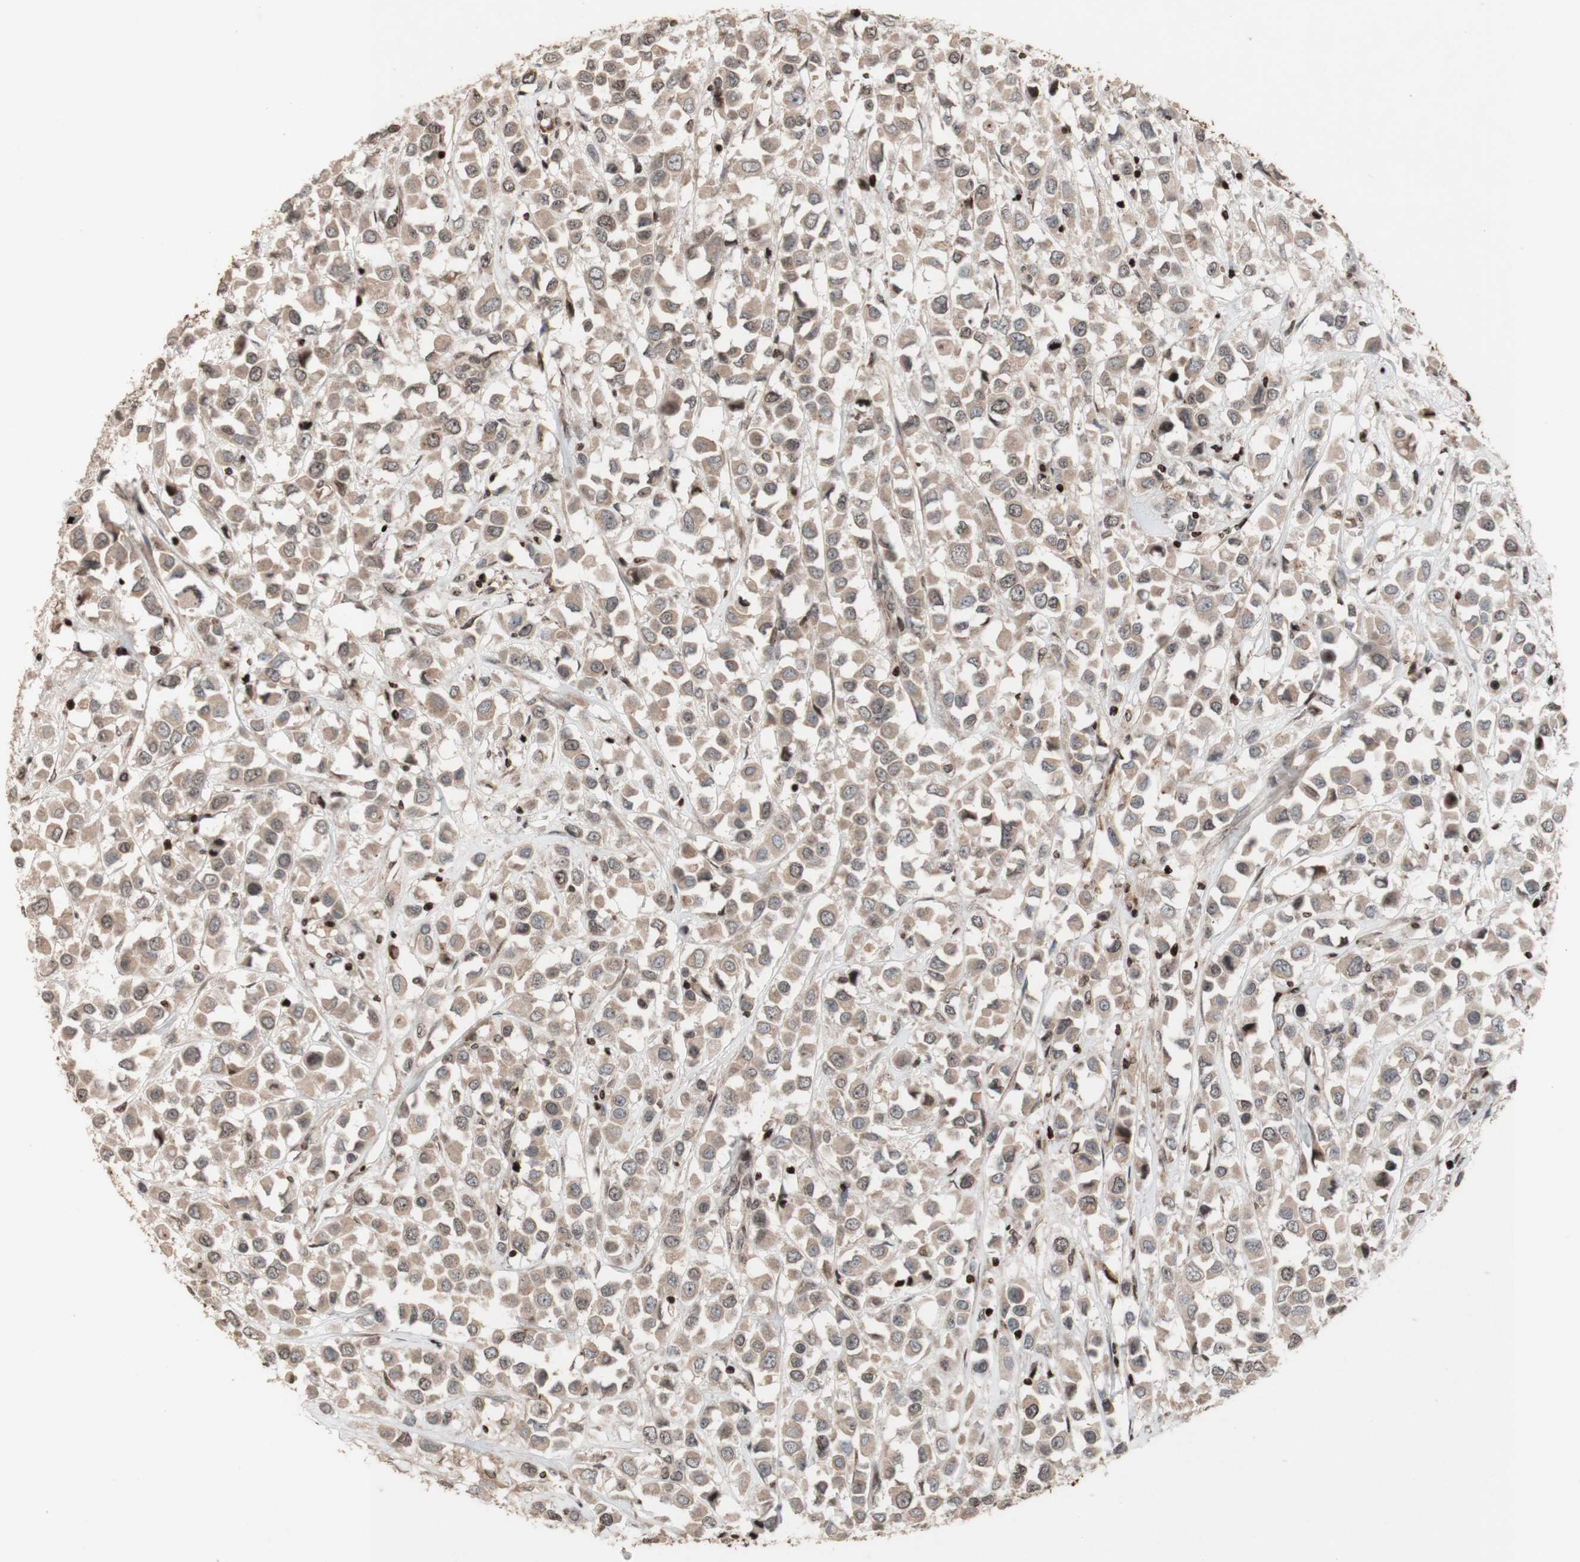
{"staining": {"intensity": "weak", "quantity": "25%-75%", "location": "none"}, "tissue": "breast cancer", "cell_type": "Tumor cells", "image_type": "cancer", "snomed": [{"axis": "morphology", "description": "Duct carcinoma"}, {"axis": "topography", "description": "Breast"}], "caption": "A high-resolution photomicrograph shows immunohistochemistry (IHC) staining of breast cancer (intraductal carcinoma), which demonstrates weak None expression in about 25%-75% of tumor cells. Immunohistochemistry stains the protein of interest in brown and the nuclei are stained blue.", "gene": "POLA1", "patient": {"sex": "female", "age": 61}}